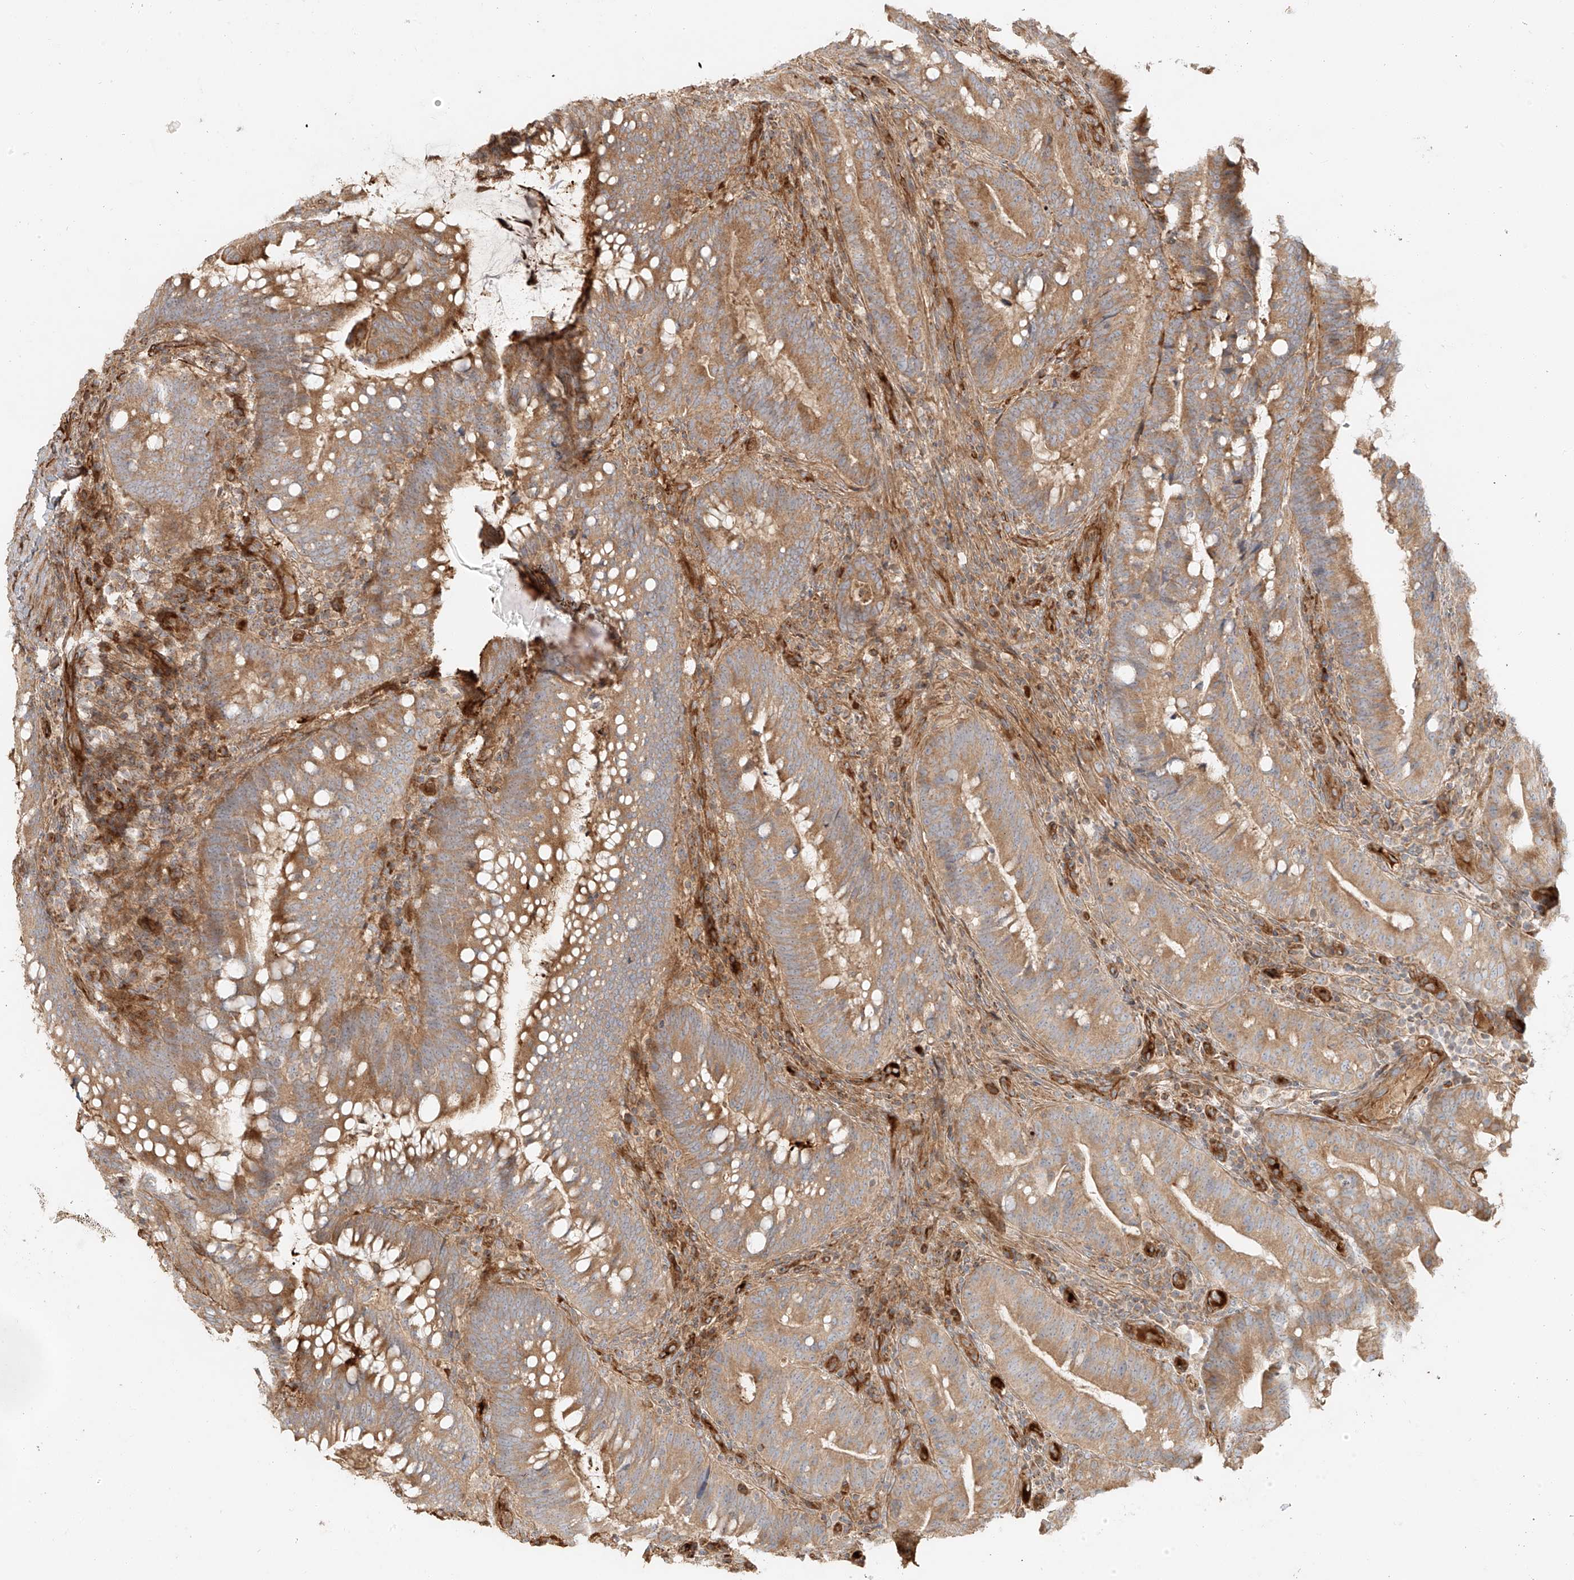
{"staining": {"intensity": "moderate", "quantity": ">75%", "location": "cytoplasmic/membranous"}, "tissue": "colorectal cancer", "cell_type": "Tumor cells", "image_type": "cancer", "snomed": [{"axis": "morphology", "description": "Adenocarcinoma, NOS"}, {"axis": "topography", "description": "Colon"}], "caption": "The immunohistochemical stain shows moderate cytoplasmic/membranous staining in tumor cells of colorectal cancer tissue.", "gene": "MIPEP", "patient": {"sex": "female", "age": 66}}